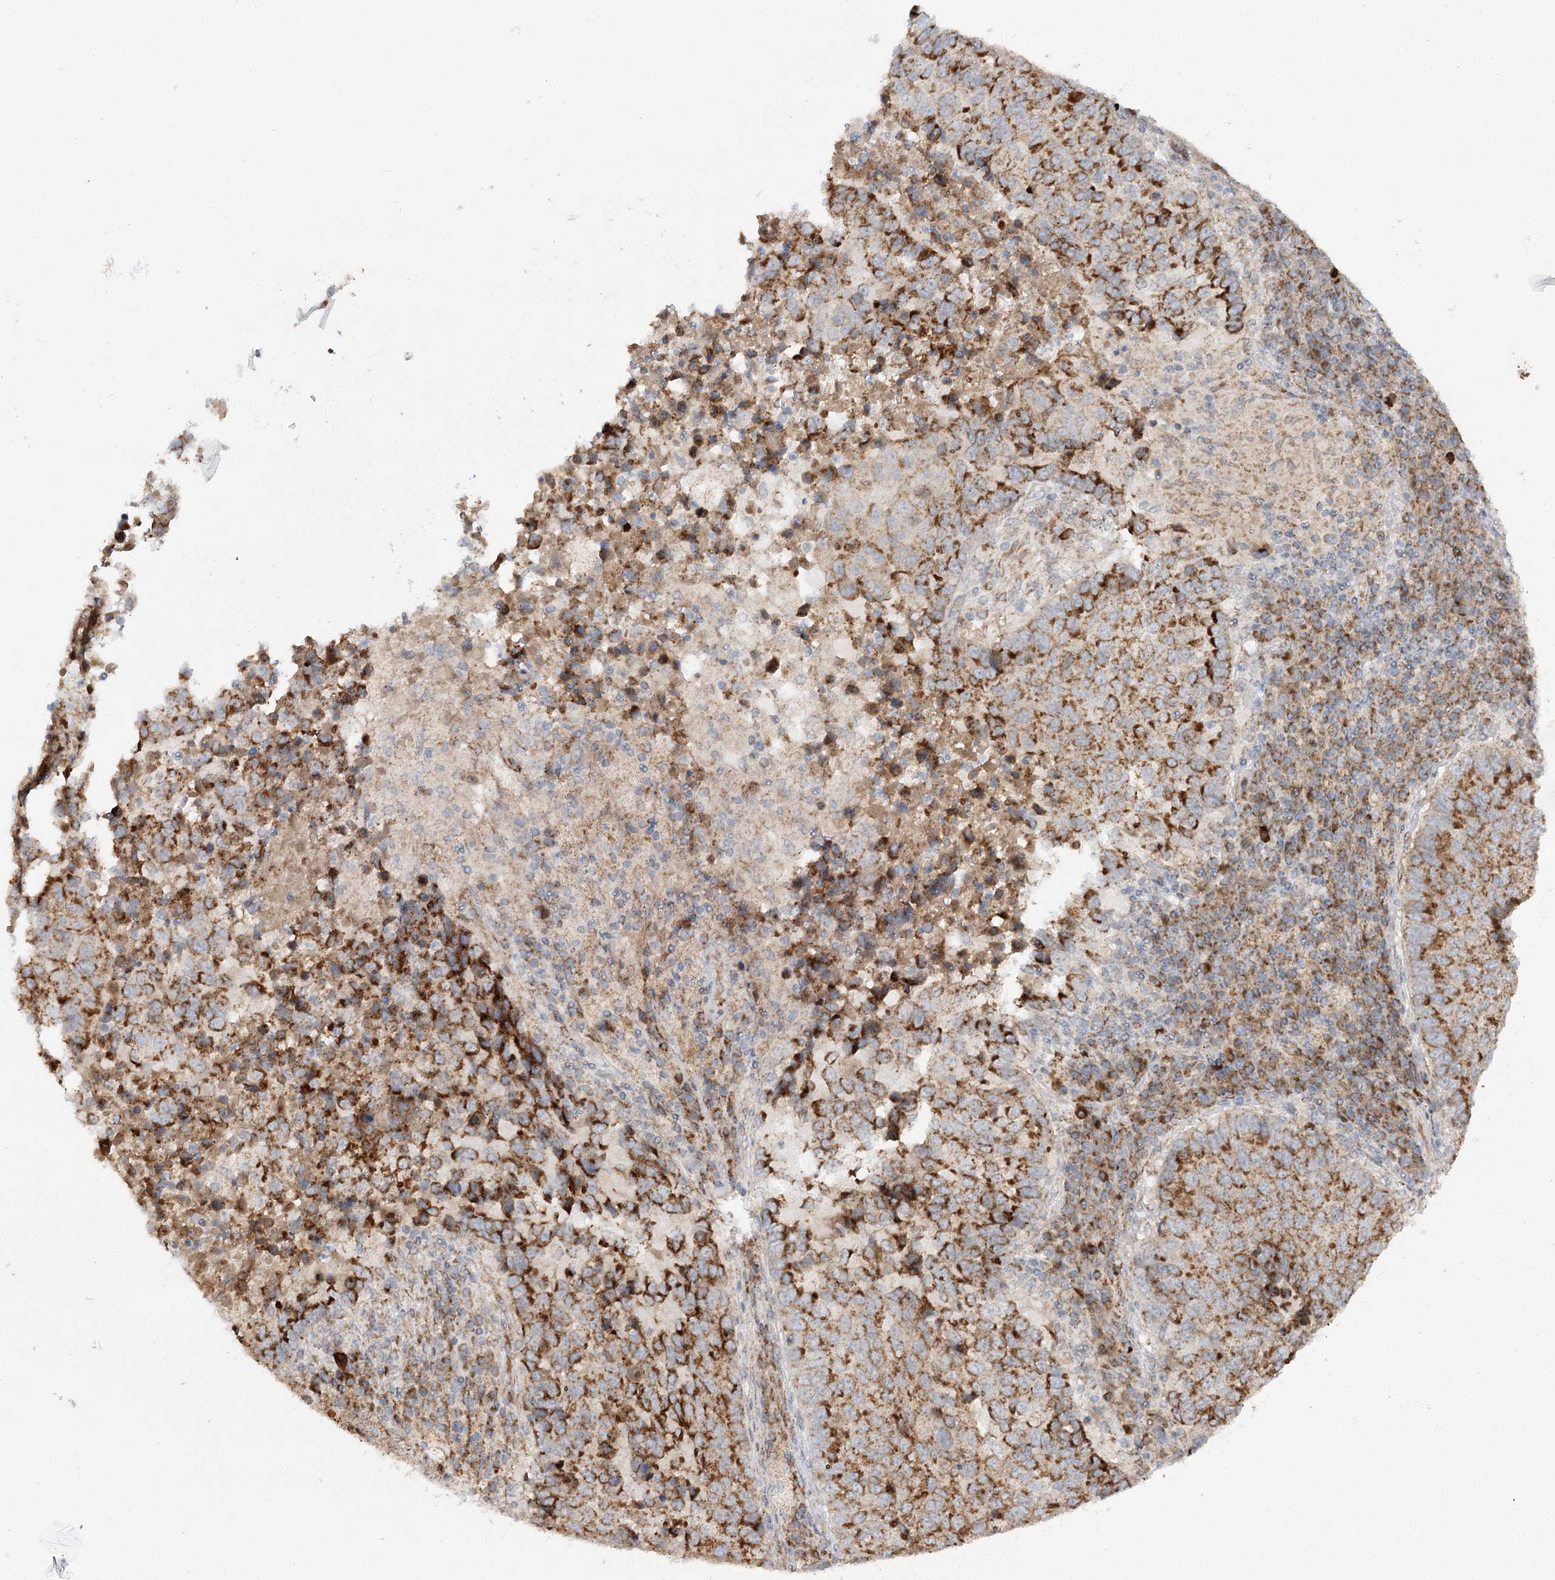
{"staining": {"intensity": "strong", "quantity": ">75%", "location": "cytoplasmic/membranous"}, "tissue": "lung cancer", "cell_type": "Tumor cells", "image_type": "cancer", "snomed": [{"axis": "morphology", "description": "Squamous cell carcinoma, NOS"}, {"axis": "topography", "description": "Lung"}], "caption": "Human squamous cell carcinoma (lung) stained with a protein marker shows strong staining in tumor cells.", "gene": "CBR4", "patient": {"sex": "male", "age": 73}}